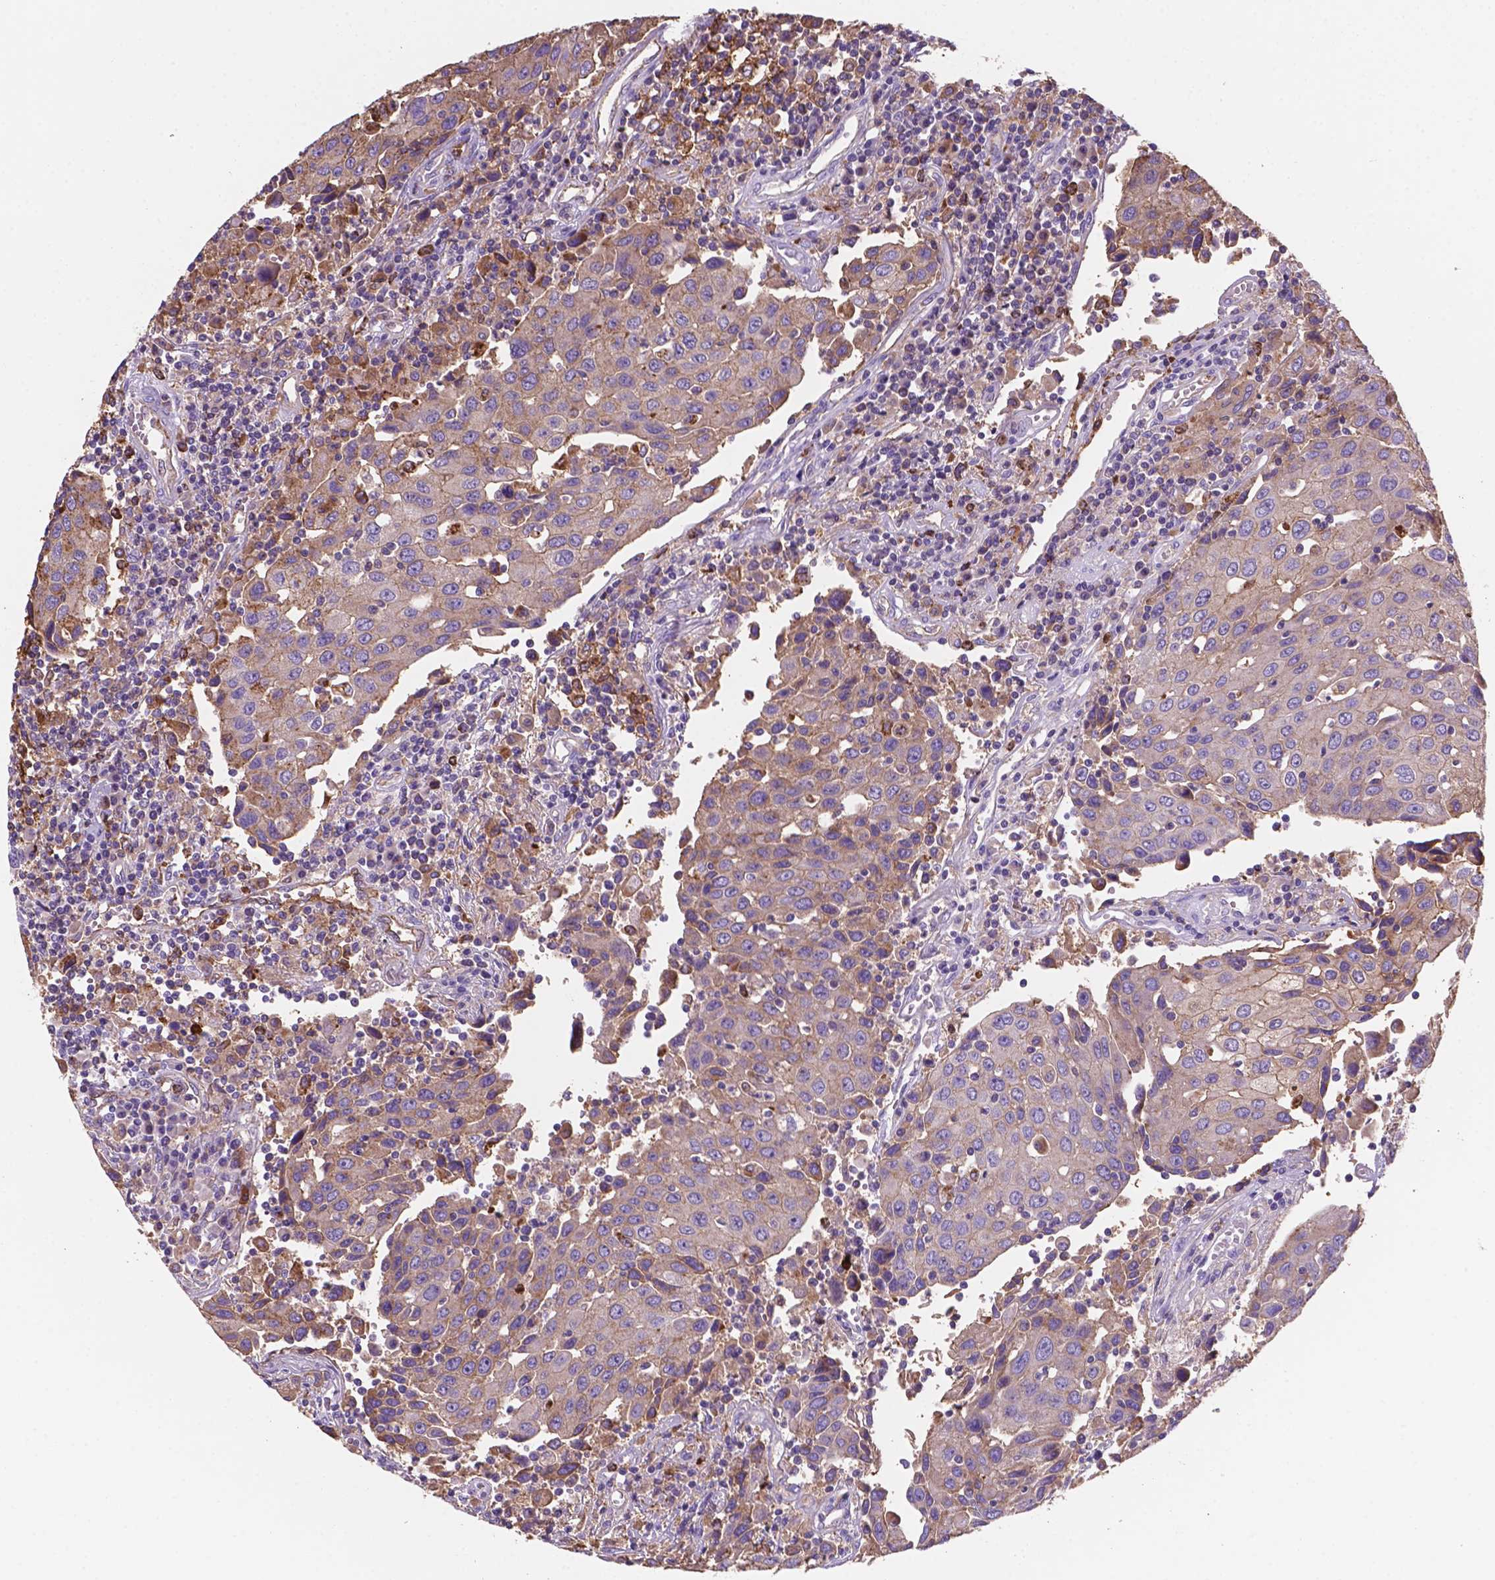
{"staining": {"intensity": "weak", "quantity": "25%-75%", "location": "cytoplasmic/membranous"}, "tissue": "urothelial cancer", "cell_type": "Tumor cells", "image_type": "cancer", "snomed": [{"axis": "morphology", "description": "Urothelial carcinoma, High grade"}, {"axis": "topography", "description": "Urinary bladder"}], "caption": "A low amount of weak cytoplasmic/membranous positivity is appreciated in about 25%-75% of tumor cells in urothelial cancer tissue. Immunohistochemistry stains the protein of interest in brown and the nuclei are stained blue.", "gene": "MKRN2OS", "patient": {"sex": "female", "age": 85}}